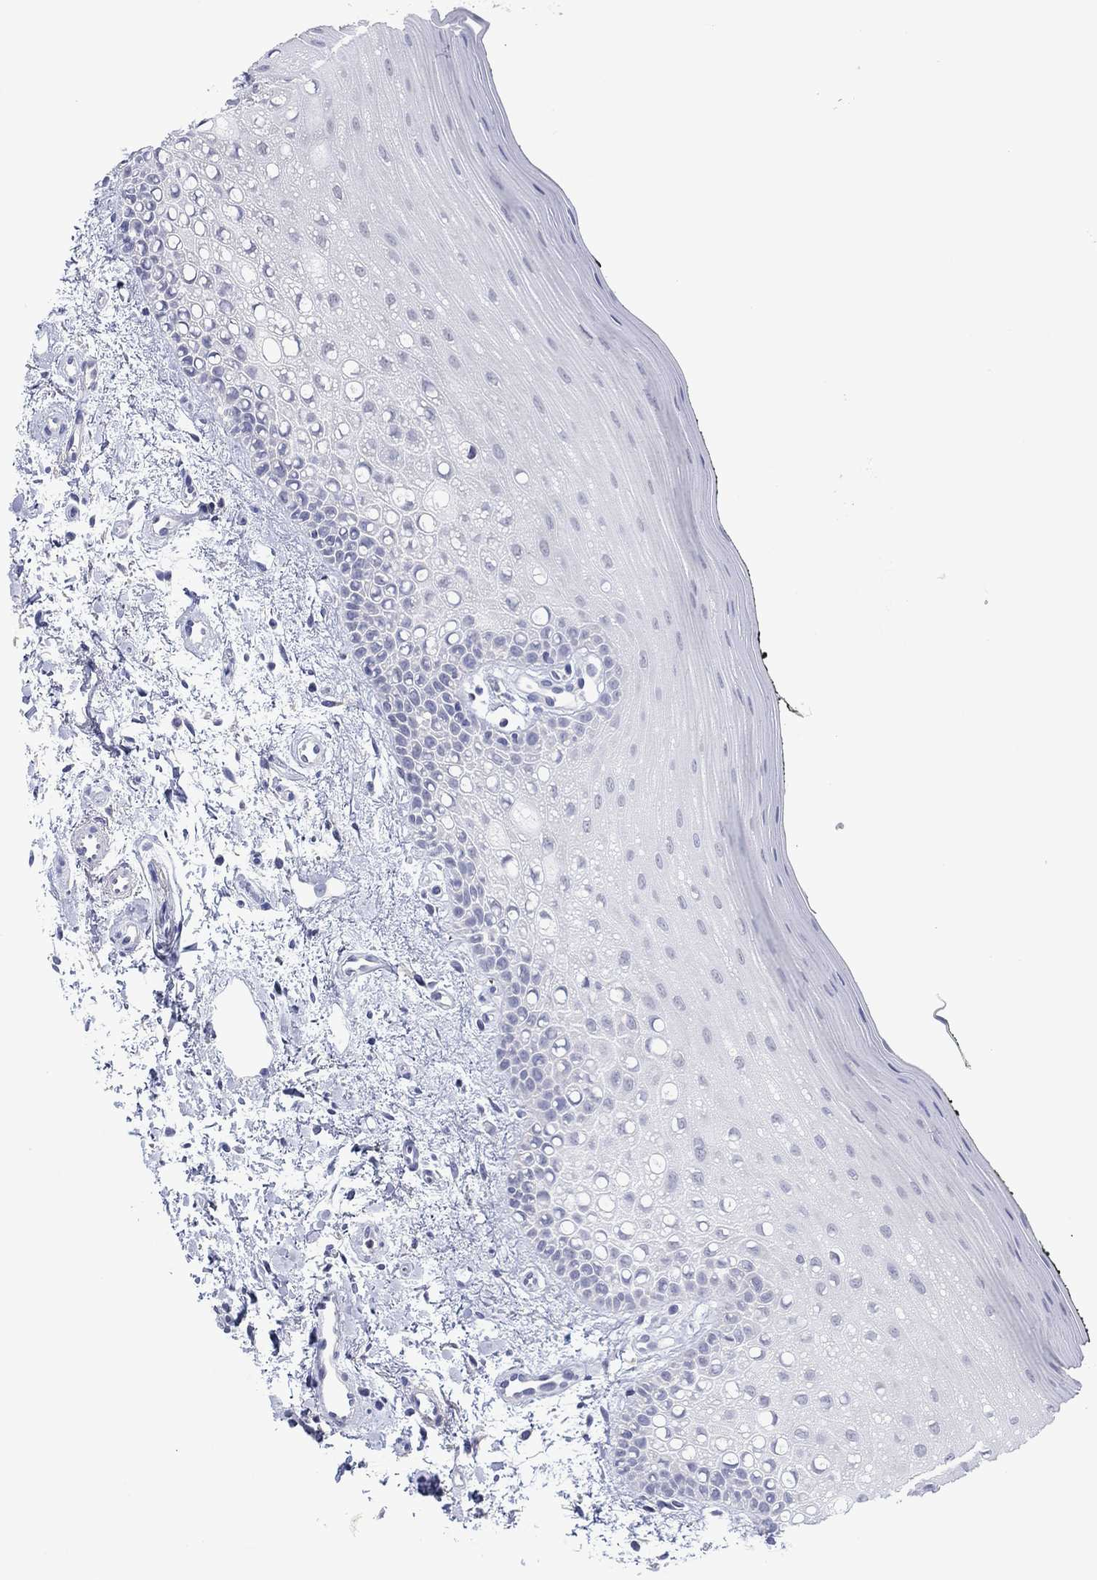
{"staining": {"intensity": "negative", "quantity": "none", "location": "none"}, "tissue": "oral mucosa", "cell_type": "Squamous epithelial cells", "image_type": "normal", "snomed": [{"axis": "morphology", "description": "Normal tissue, NOS"}, {"axis": "topography", "description": "Oral tissue"}], "caption": "An image of oral mucosa stained for a protein reveals no brown staining in squamous epithelial cells.", "gene": "FER1L6", "patient": {"sex": "female", "age": 78}}